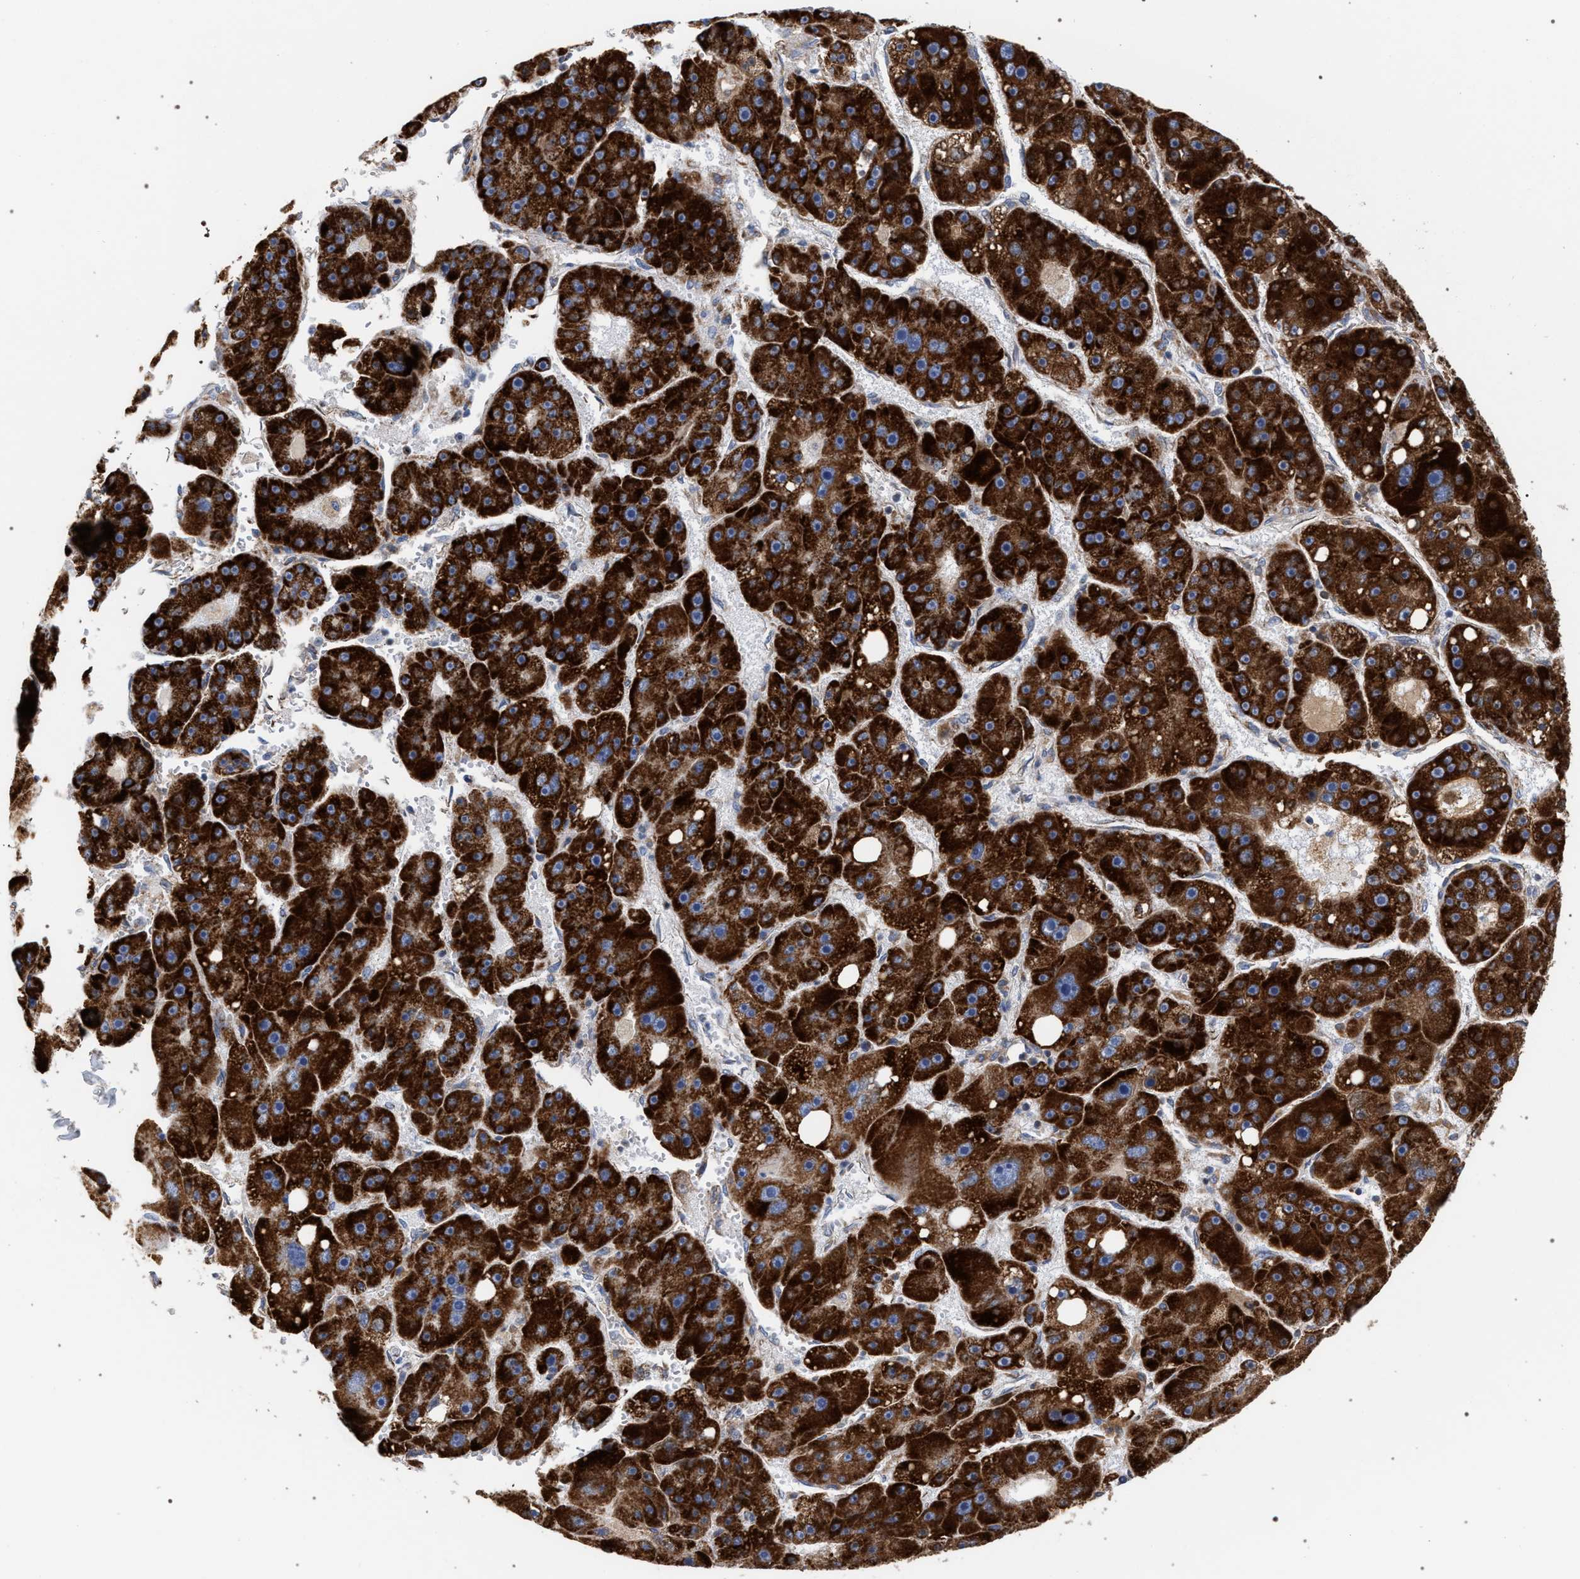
{"staining": {"intensity": "strong", "quantity": ">75%", "location": "cytoplasmic/membranous"}, "tissue": "liver cancer", "cell_type": "Tumor cells", "image_type": "cancer", "snomed": [{"axis": "morphology", "description": "Carcinoma, Hepatocellular, NOS"}, {"axis": "topography", "description": "Liver"}], "caption": "About >75% of tumor cells in human liver cancer (hepatocellular carcinoma) reveal strong cytoplasmic/membranous protein positivity as visualized by brown immunohistochemical staining.", "gene": "ECI2", "patient": {"sex": "female", "age": 61}}